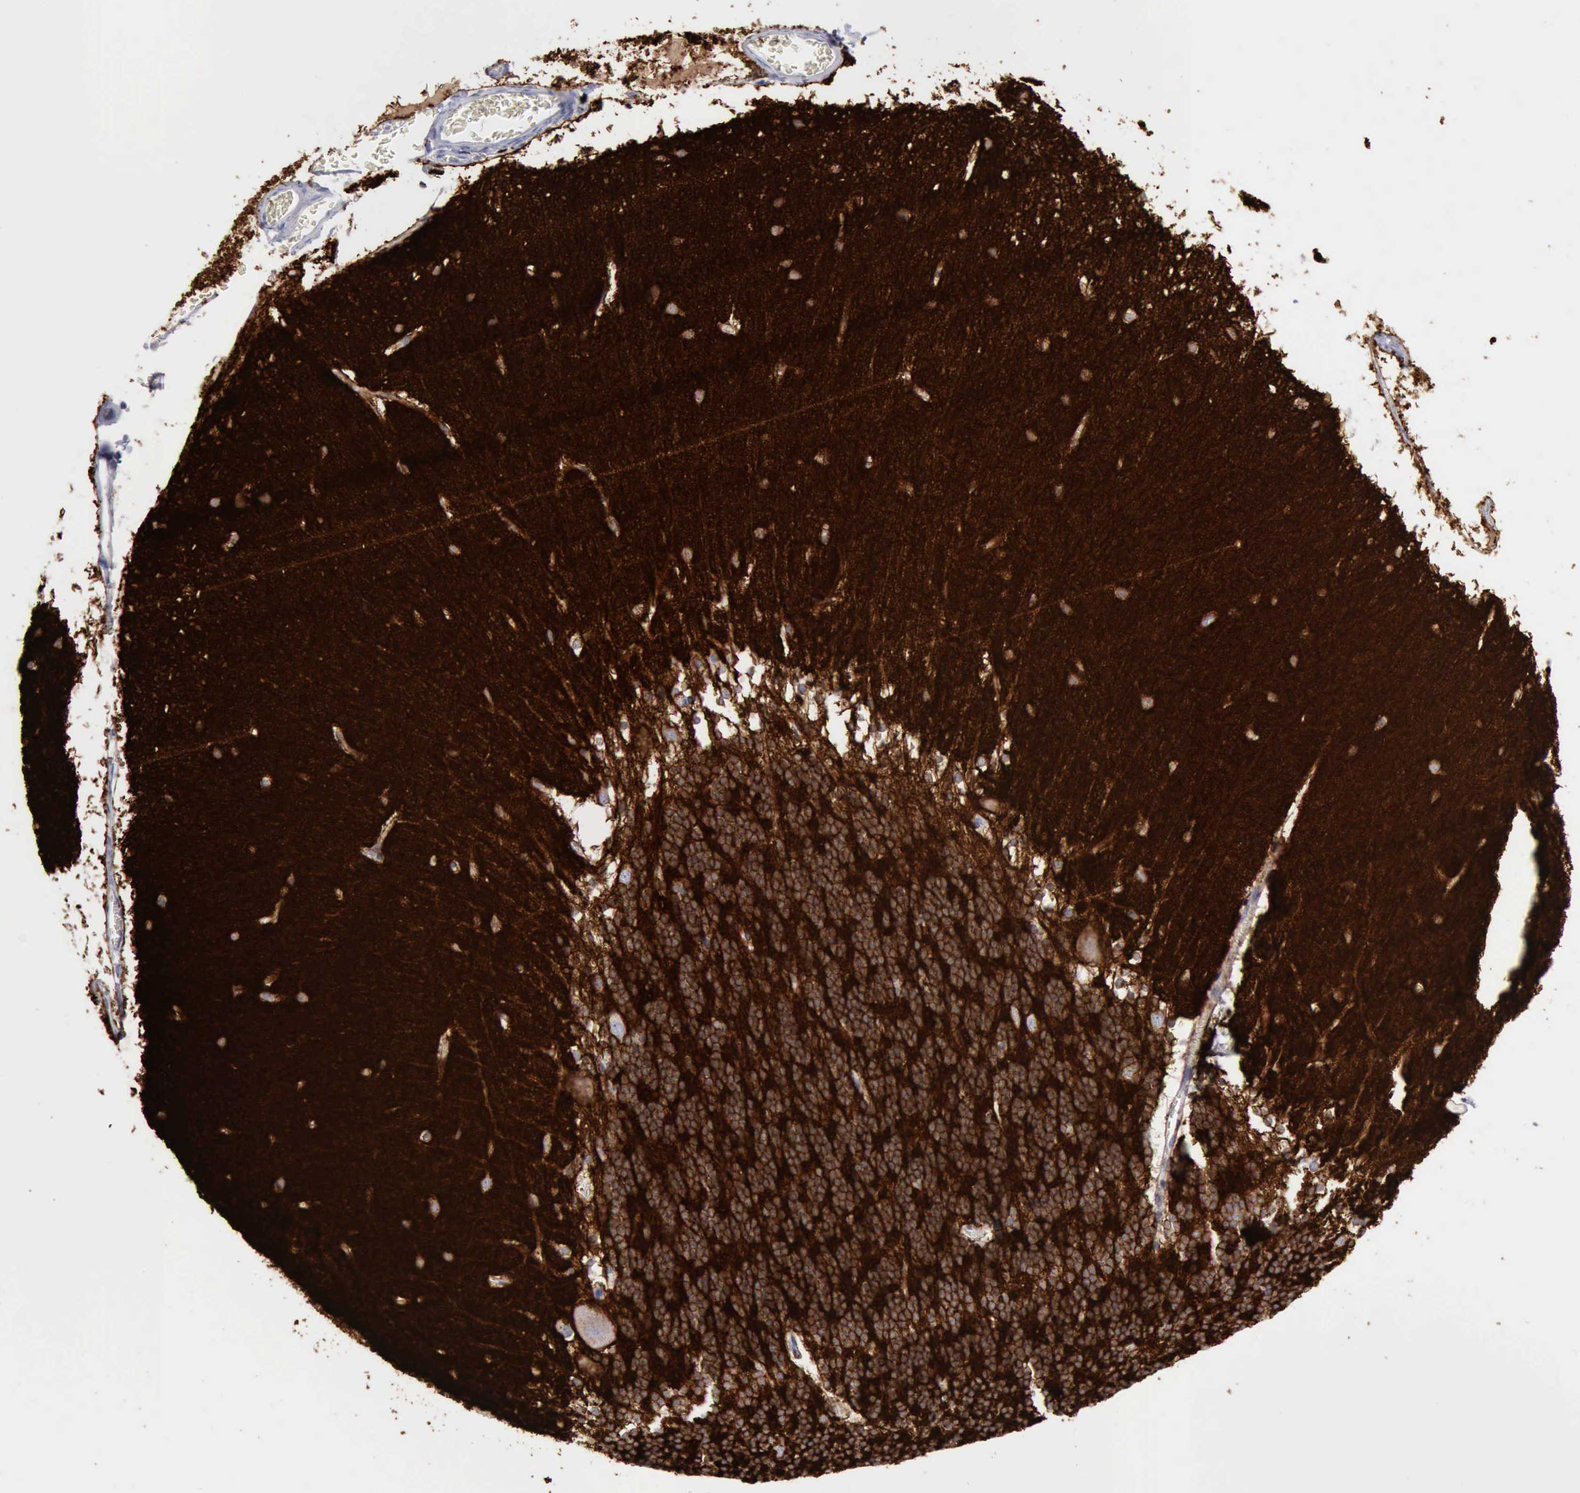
{"staining": {"intensity": "strong", "quantity": ">75%", "location": "cytoplasmic/membranous"}, "tissue": "cerebellum", "cell_type": "Cells in granular layer", "image_type": "normal", "snomed": [{"axis": "morphology", "description": "Normal tissue, NOS"}, {"axis": "topography", "description": "Cerebellum"}], "caption": "This is a photomicrograph of immunohistochemistry staining of unremarkable cerebellum, which shows strong staining in the cytoplasmic/membranous of cells in granular layer.", "gene": "NCAM1", "patient": {"sex": "female", "age": 19}}